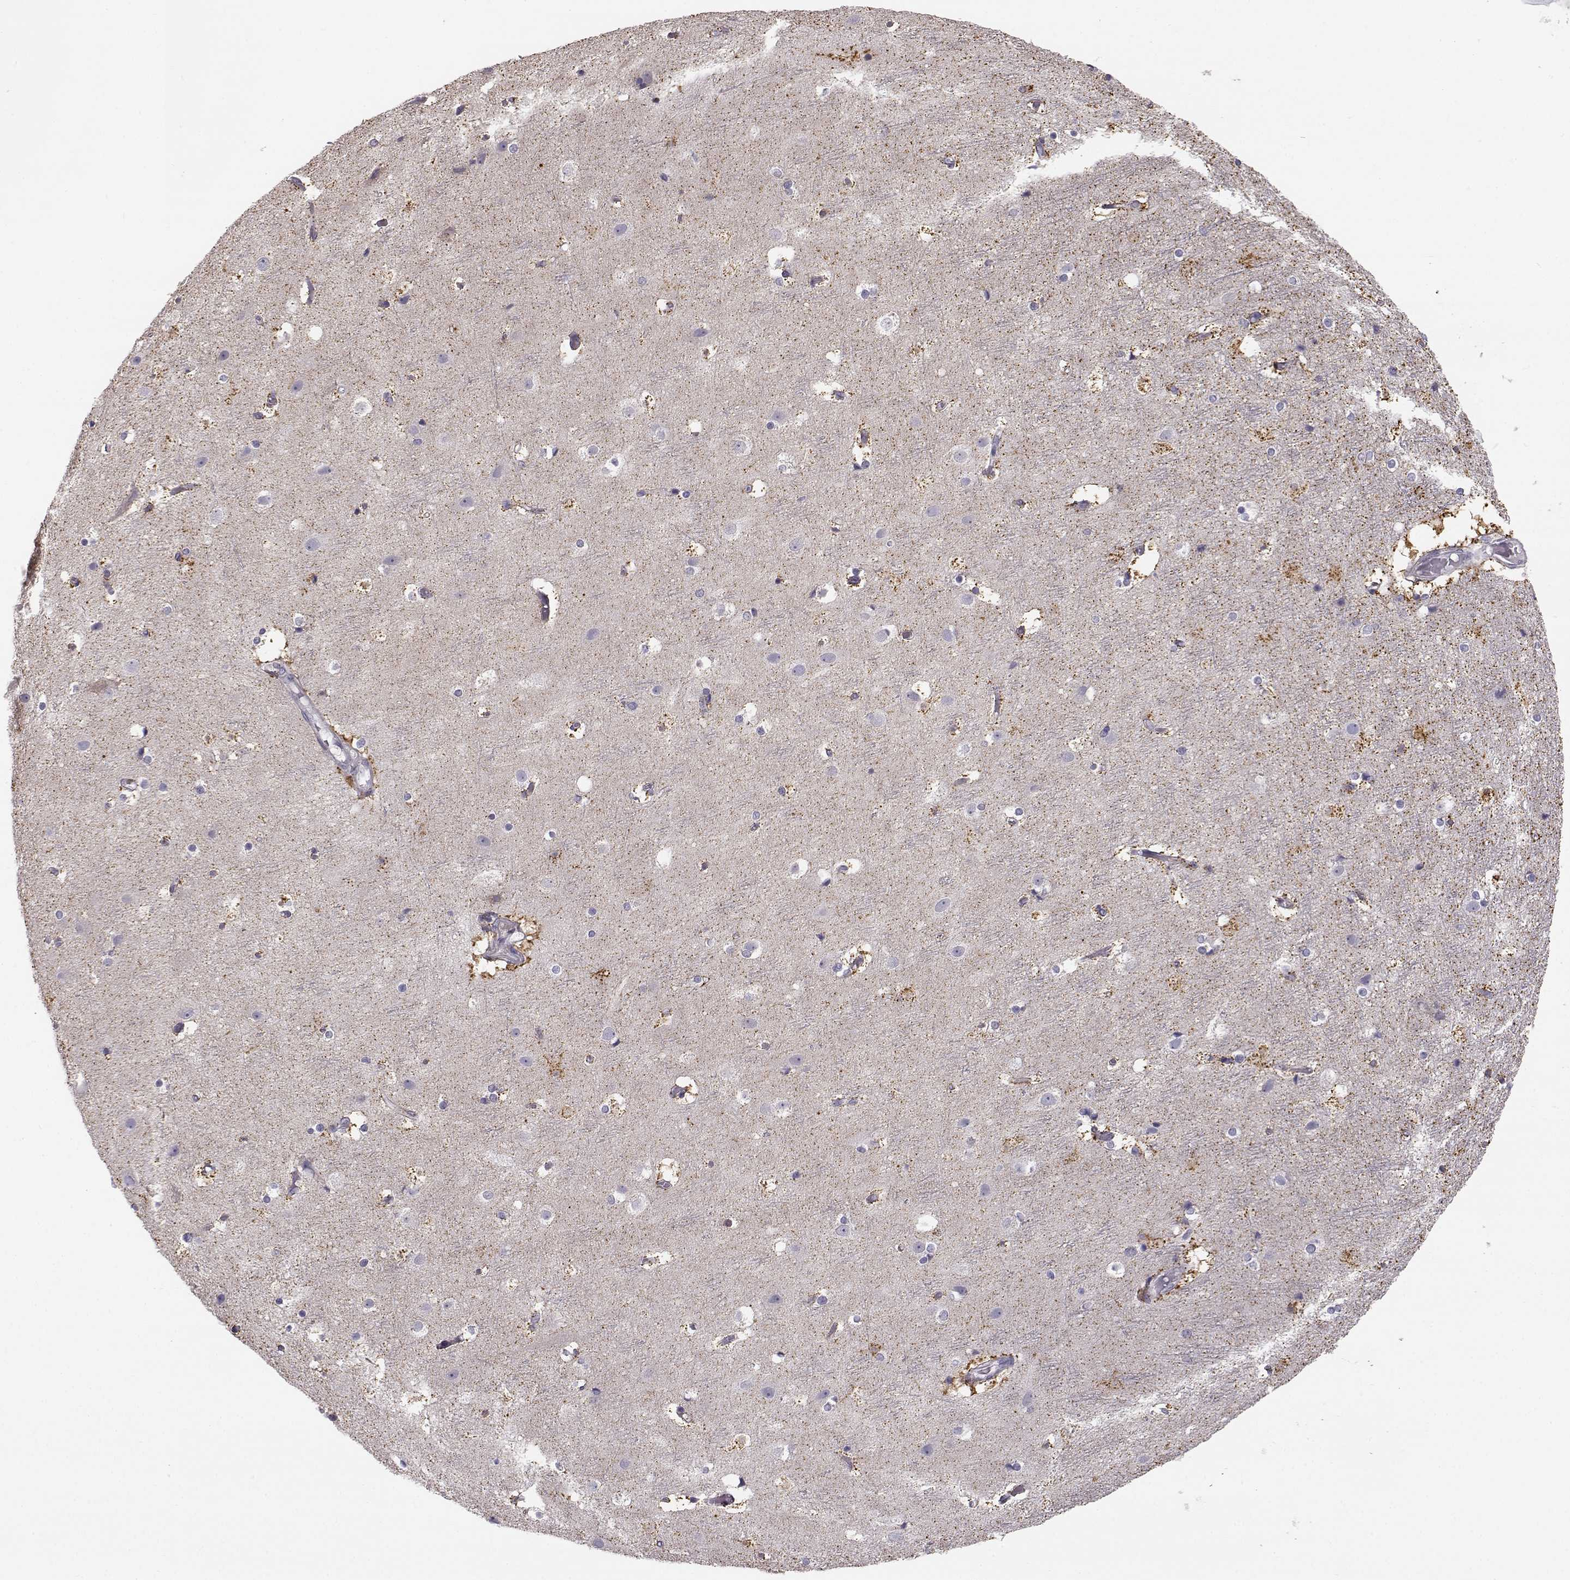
{"staining": {"intensity": "negative", "quantity": "none", "location": "none"}, "tissue": "cerebral cortex", "cell_type": "Endothelial cells", "image_type": "normal", "snomed": [{"axis": "morphology", "description": "Normal tissue, NOS"}, {"axis": "topography", "description": "Cerebral cortex"}], "caption": "DAB (3,3'-diaminobenzidine) immunohistochemical staining of normal cerebral cortex exhibits no significant positivity in endothelial cells.", "gene": "KCNMB4", "patient": {"sex": "female", "age": 52}}